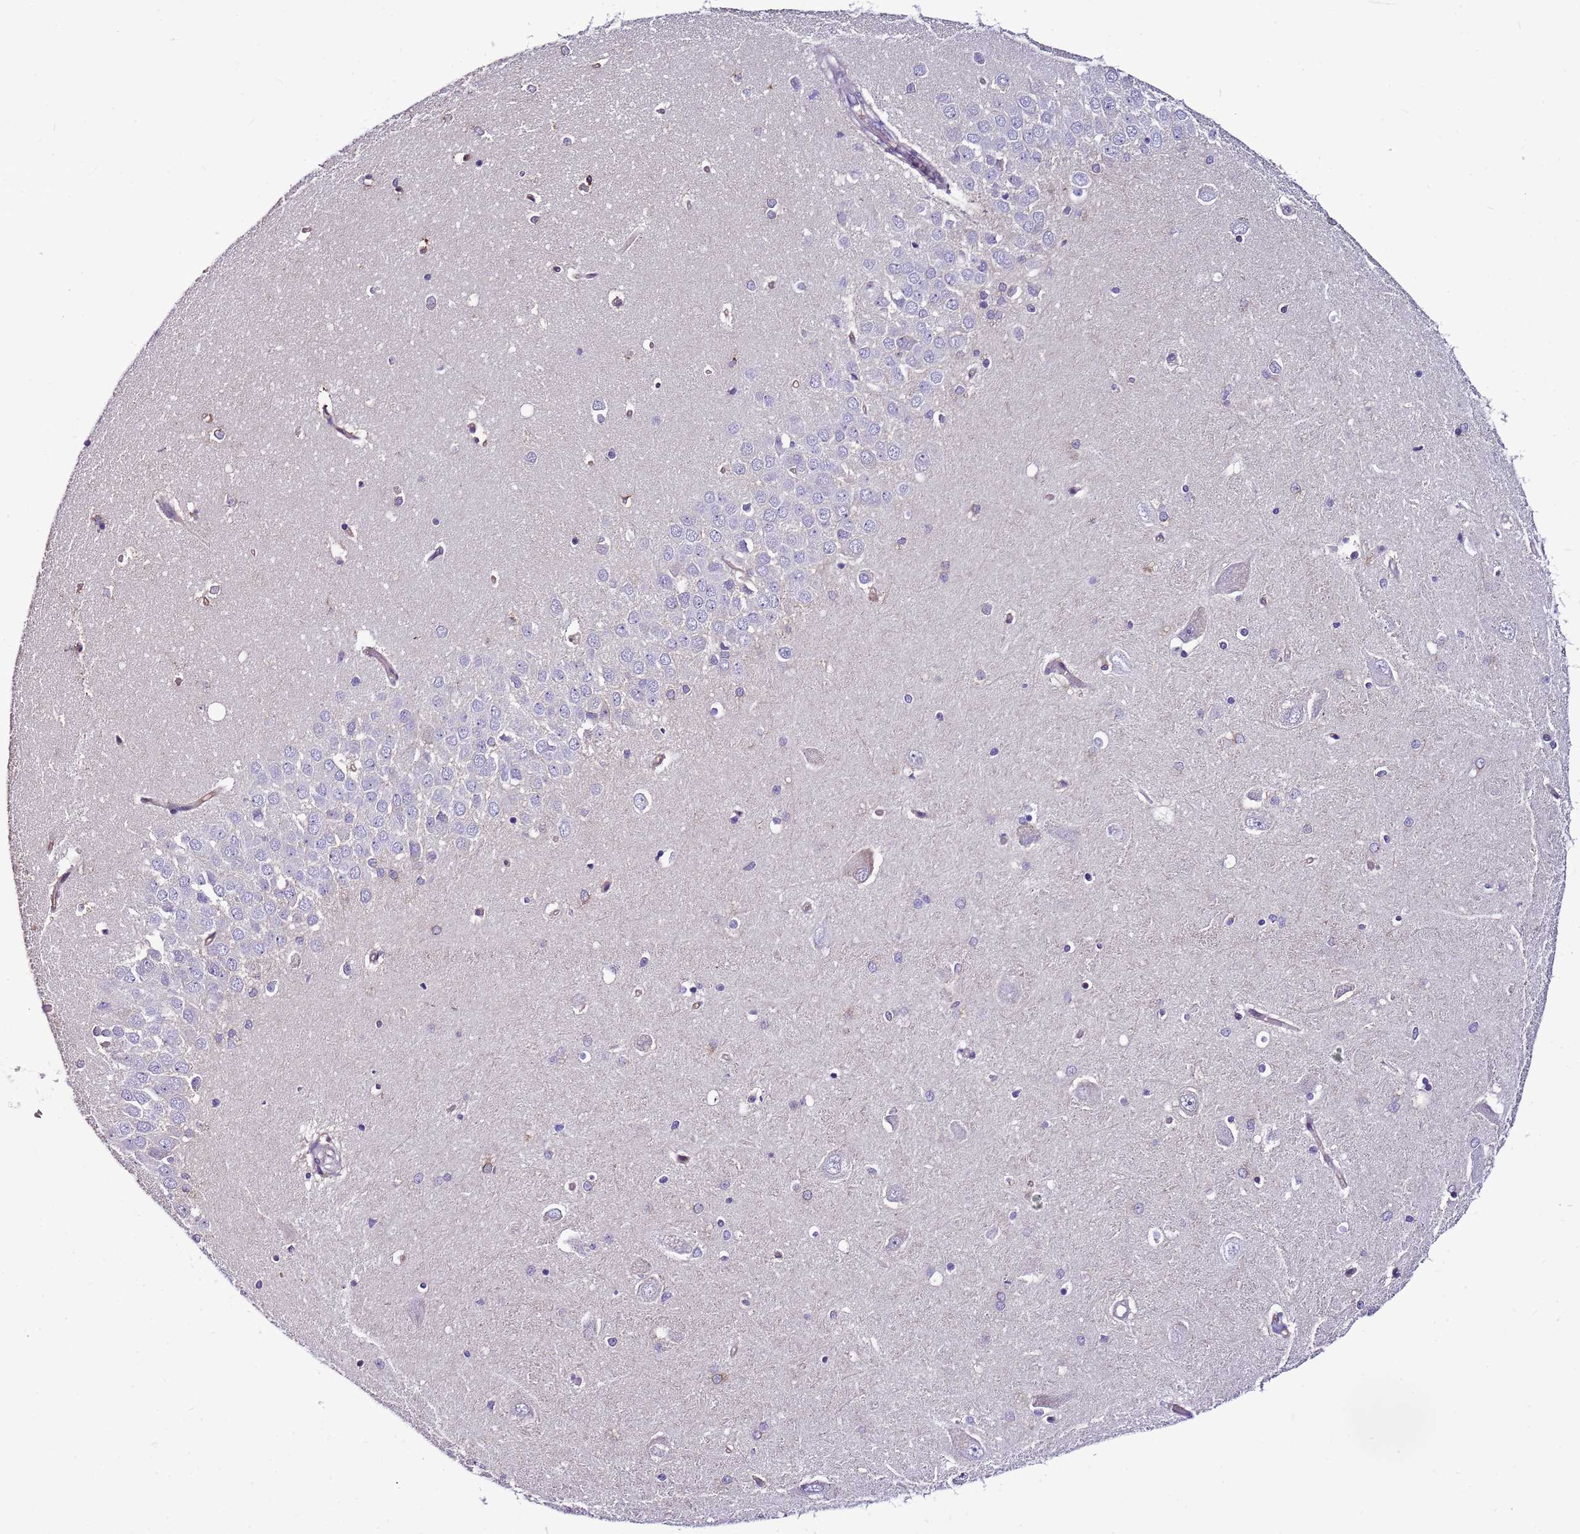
{"staining": {"intensity": "negative", "quantity": "none", "location": "none"}, "tissue": "hippocampus", "cell_type": "Glial cells", "image_type": "normal", "snomed": [{"axis": "morphology", "description": "Normal tissue, NOS"}, {"axis": "topography", "description": "Hippocampus"}], "caption": "Immunohistochemistry of unremarkable human hippocampus shows no positivity in glial cells. The staining was performed using DAB (3,3'-diaminobenzidine) to visualize the protein expression in brown, while the nuclei were stained in blue with hematoxylin (Magnification: 20x).", "gene": "ATXN2L", "patient": {"sex": "male", "age": 45}}